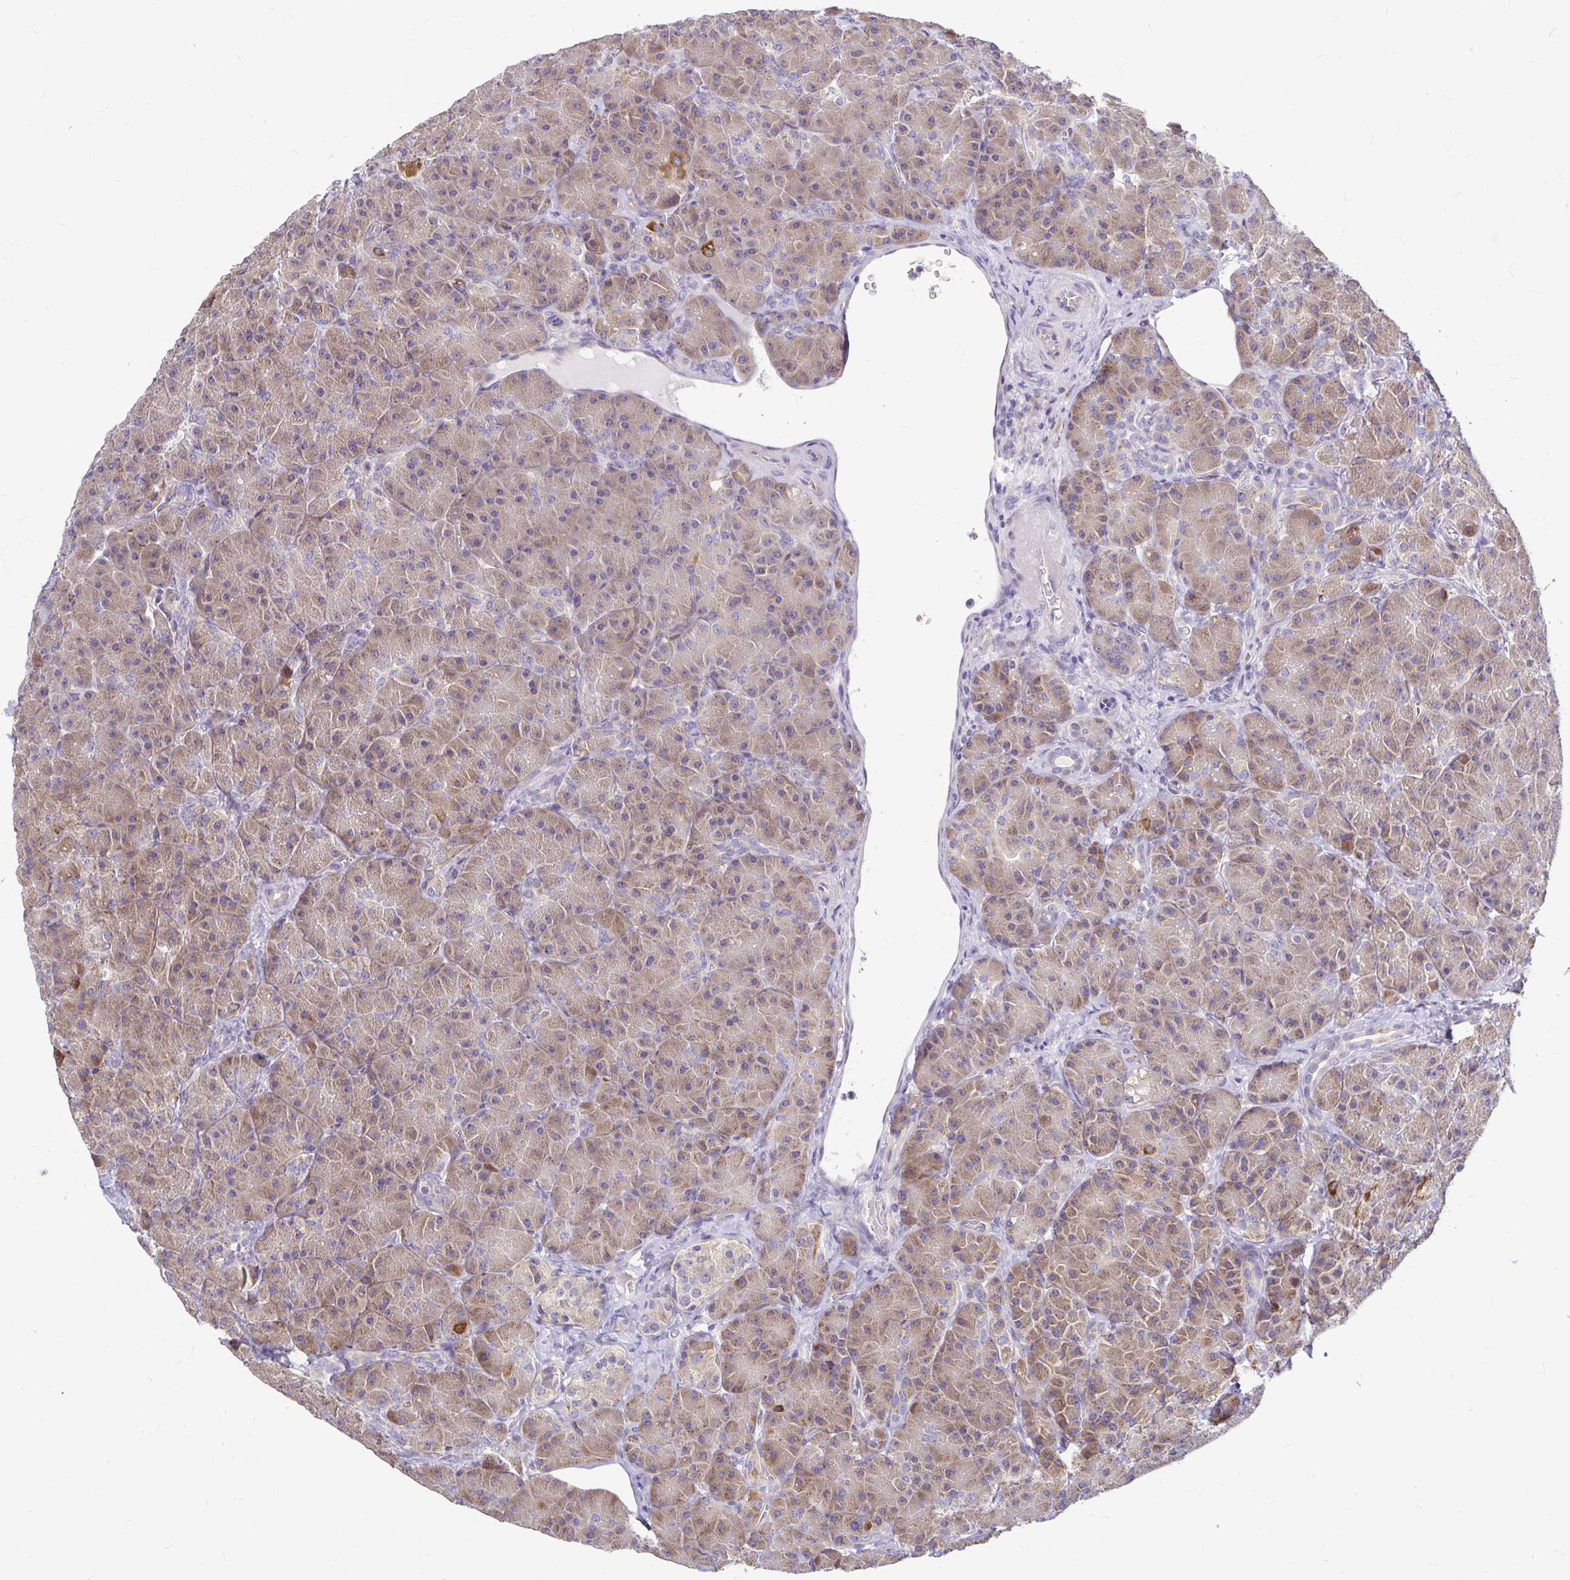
{"staining": {"intensity": "moderate", "quantity": ">75%", "location": "cytoplasmic/membranous"}, "tissue": "pancreas", "cell_type": "Exocrine glandular cells", "image_type": "normal", "snomed": [{"axis": "morphology", "description": "Normal tissue, NOS"}, {"axis": "topography", "description": "Pancreas"}], "caption": "High-power microscopy captured an immunohistochemistry (IHC) histopathology image of normal pancreas, revealing moderate cytoplasmic/membranous positivity in about >75% of exocrine glandular cells.", "gene": "GABBR2", "patient": {"sex": "male", "age": 57}}